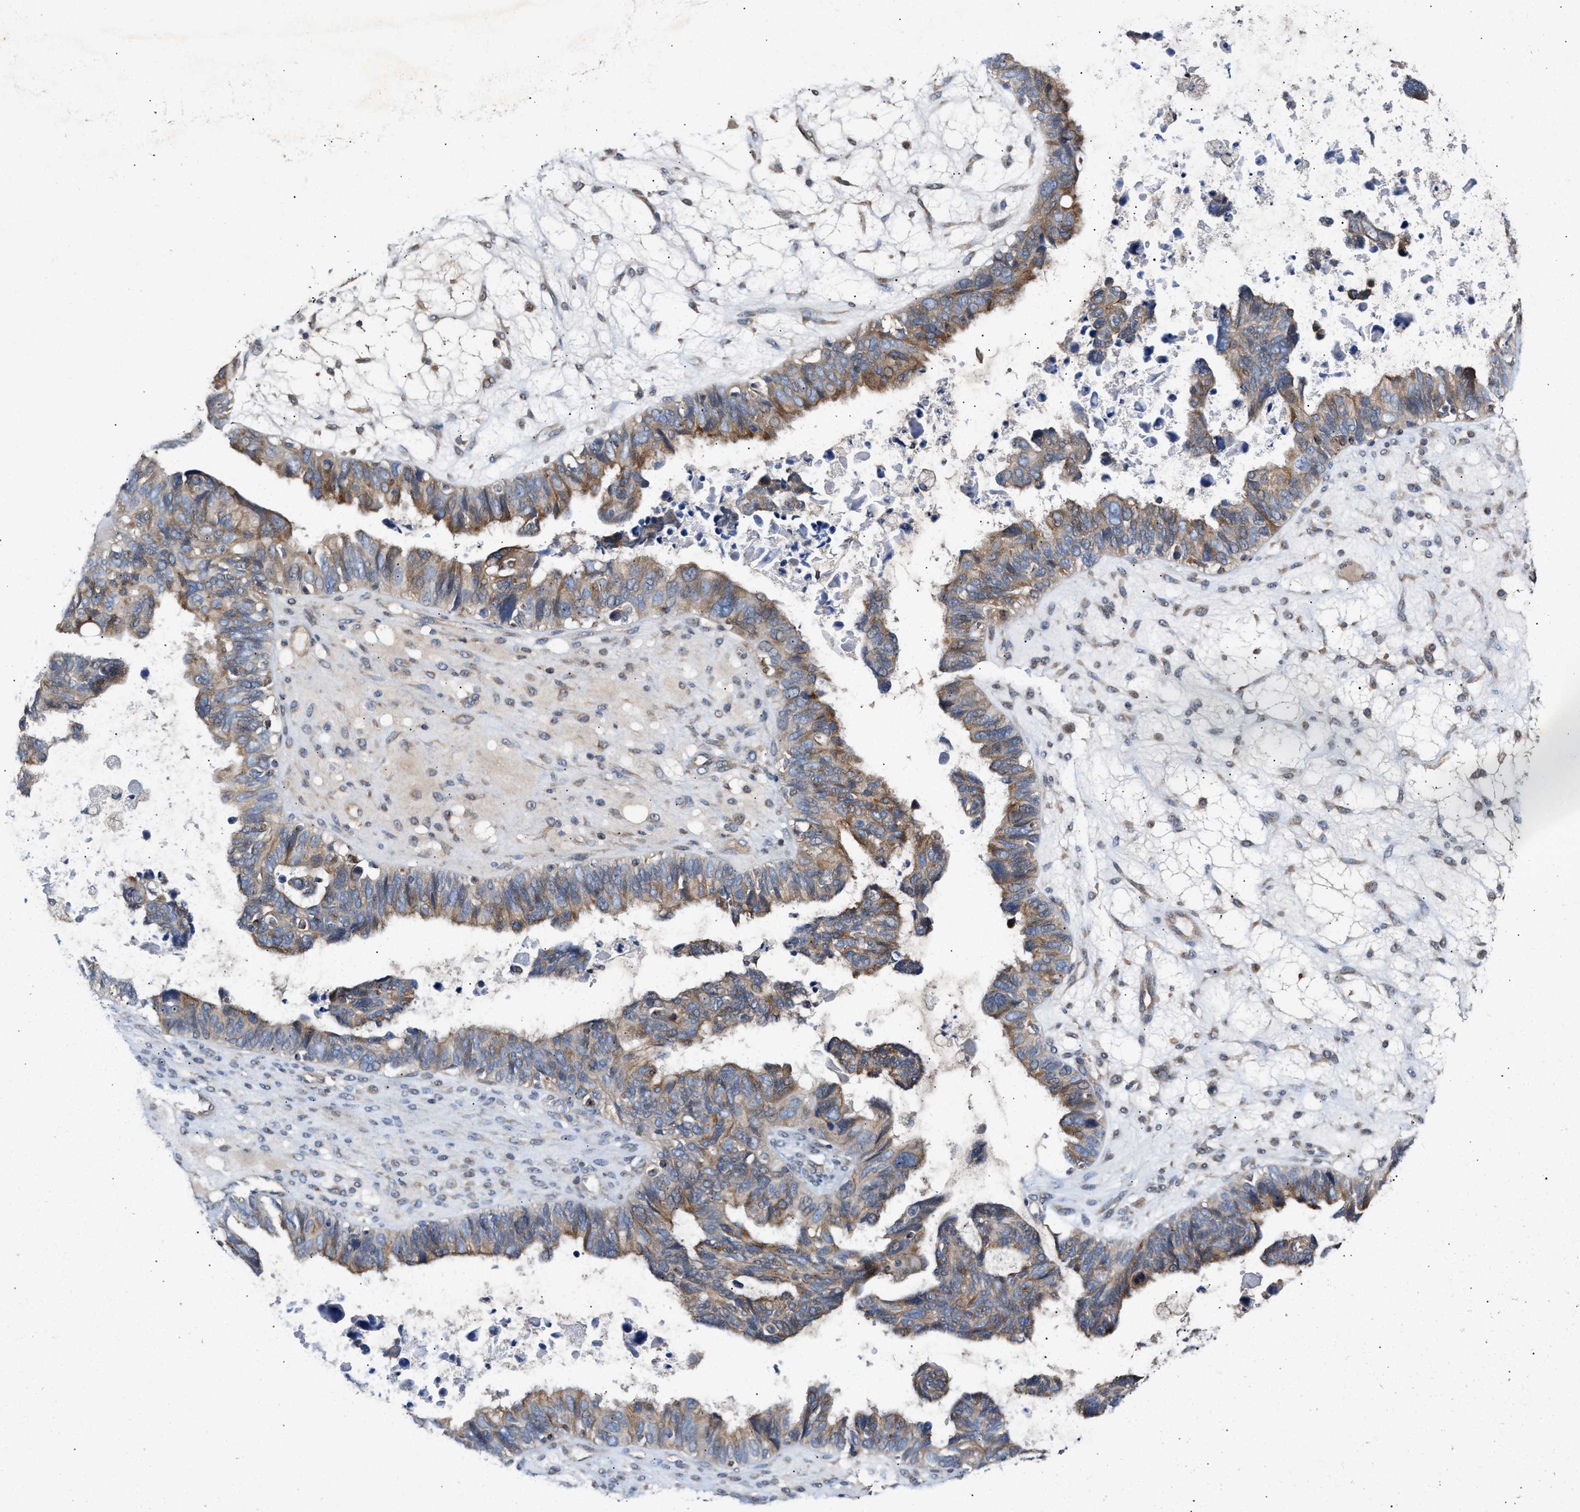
{"staining": {"intensity": "moderate", "quantity": "25%-75%", "location": "cytoplasmic/membranous"}, "tissue": "ovarian cancer", "cell_type": "Tumor cells", "image_type": "cancer", "snomed": [{"axis": "morphology", "description": "Cystadenocarcinoma, serous, NOS"}, {"axis": "topography", "description": "Ovary"}], "caption": "Protein expression by immunohistochemistry displays moderate cytoplasmic/membranous staining in about 25%-75% of tumor cells in ovarian cancer. The protein is stained brown, and the nuclei are stained in blue (DAB IHC with brightfield microscopy, high magnification).", "gene": "BBLN", "patient": {"sex": "female", "age": 79}}